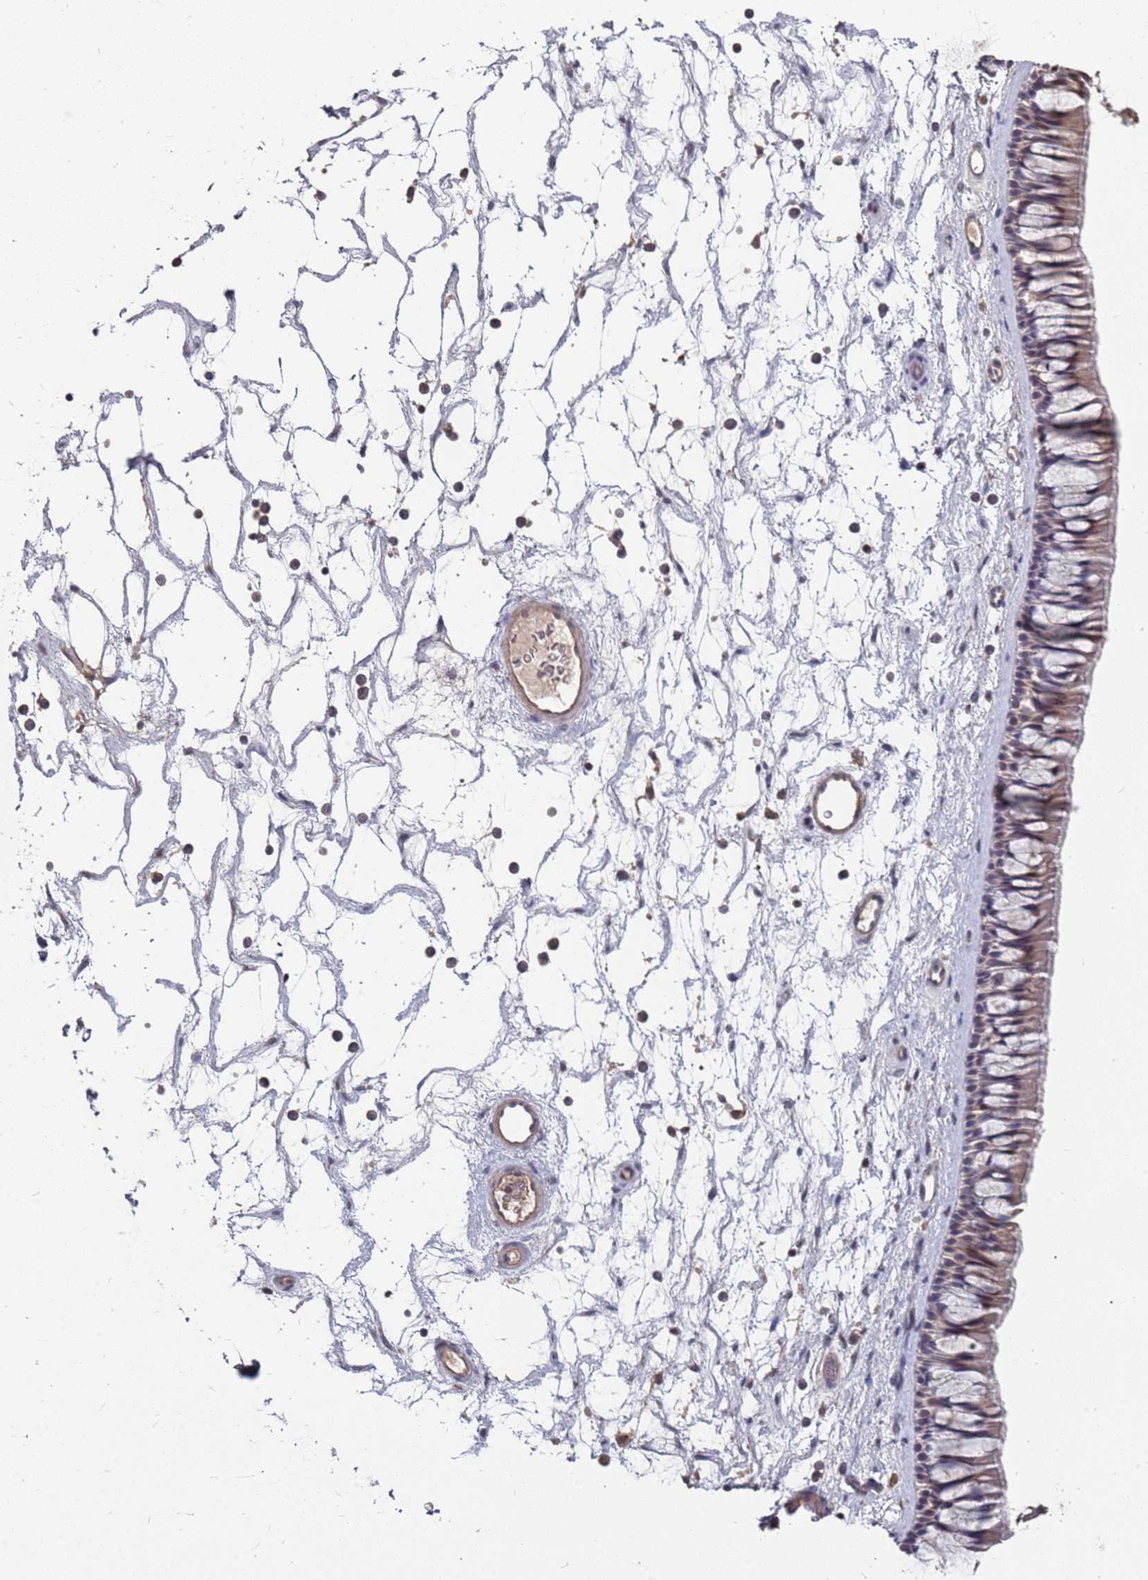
{"staining": {"intensity": "weak", "quantity": "25%-75%", "location": "cytoplasmic/membranous"}, "tissue": "nasopharynx", "cell_type": "Respiratory epithelial cells", "image_type": "normal", "snomed": [{"axis": "morphology", "description": "Normal tissue, NOS"}, {"axis": "topography", "description": "Nasopharynx"}], "caption": "This histopathology image exhibits immunohistochemistry staining of normal nasopharynx, with low weak cytoplasmic/membranous staining in approximately 25%-75% of respiratory epithelial cells.", "gene": "TCEANC2", "patient": {"sex": "male", "age": 64}}